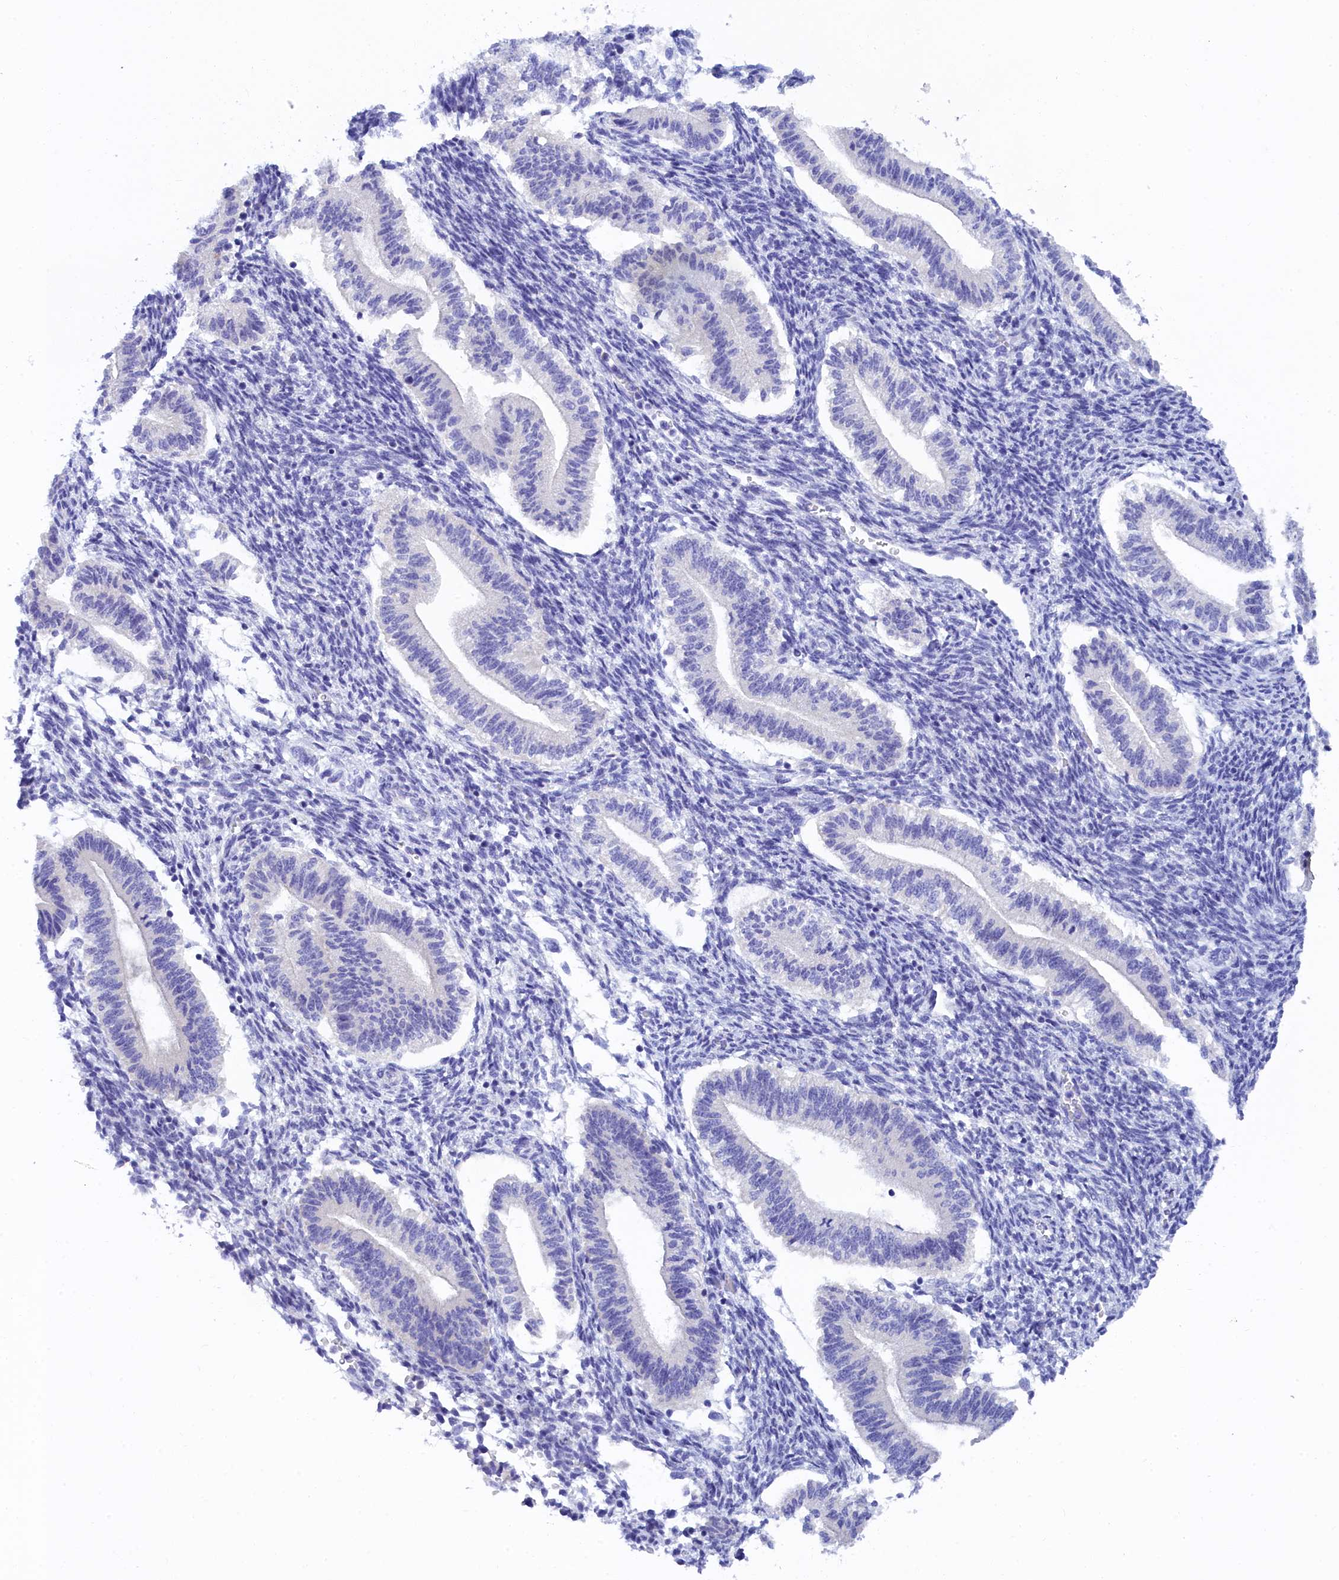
{"staining": {"intensity": "negative", "quantity": "none", "location": "none"}, "tissue": "endometrium", "cell_type": "Cells in endometrial stroma", "image_type": "normal", "snomed": [{"axis": "morphology", "description": "Normal tissue, NOS"}, {"axis": "topography", "description": "Endometrium"}], "caption": "A high-resolution histopathology image shows immunohistochemistry staining of unremarkable endometrium, which shows no significant staining in cells in endometrial stroma. (Brightfield microscopy of DAB immunohistochemistry at high magnification).", "gene": "TRIM10", "patient": {"sex": "female", "age": 25}}